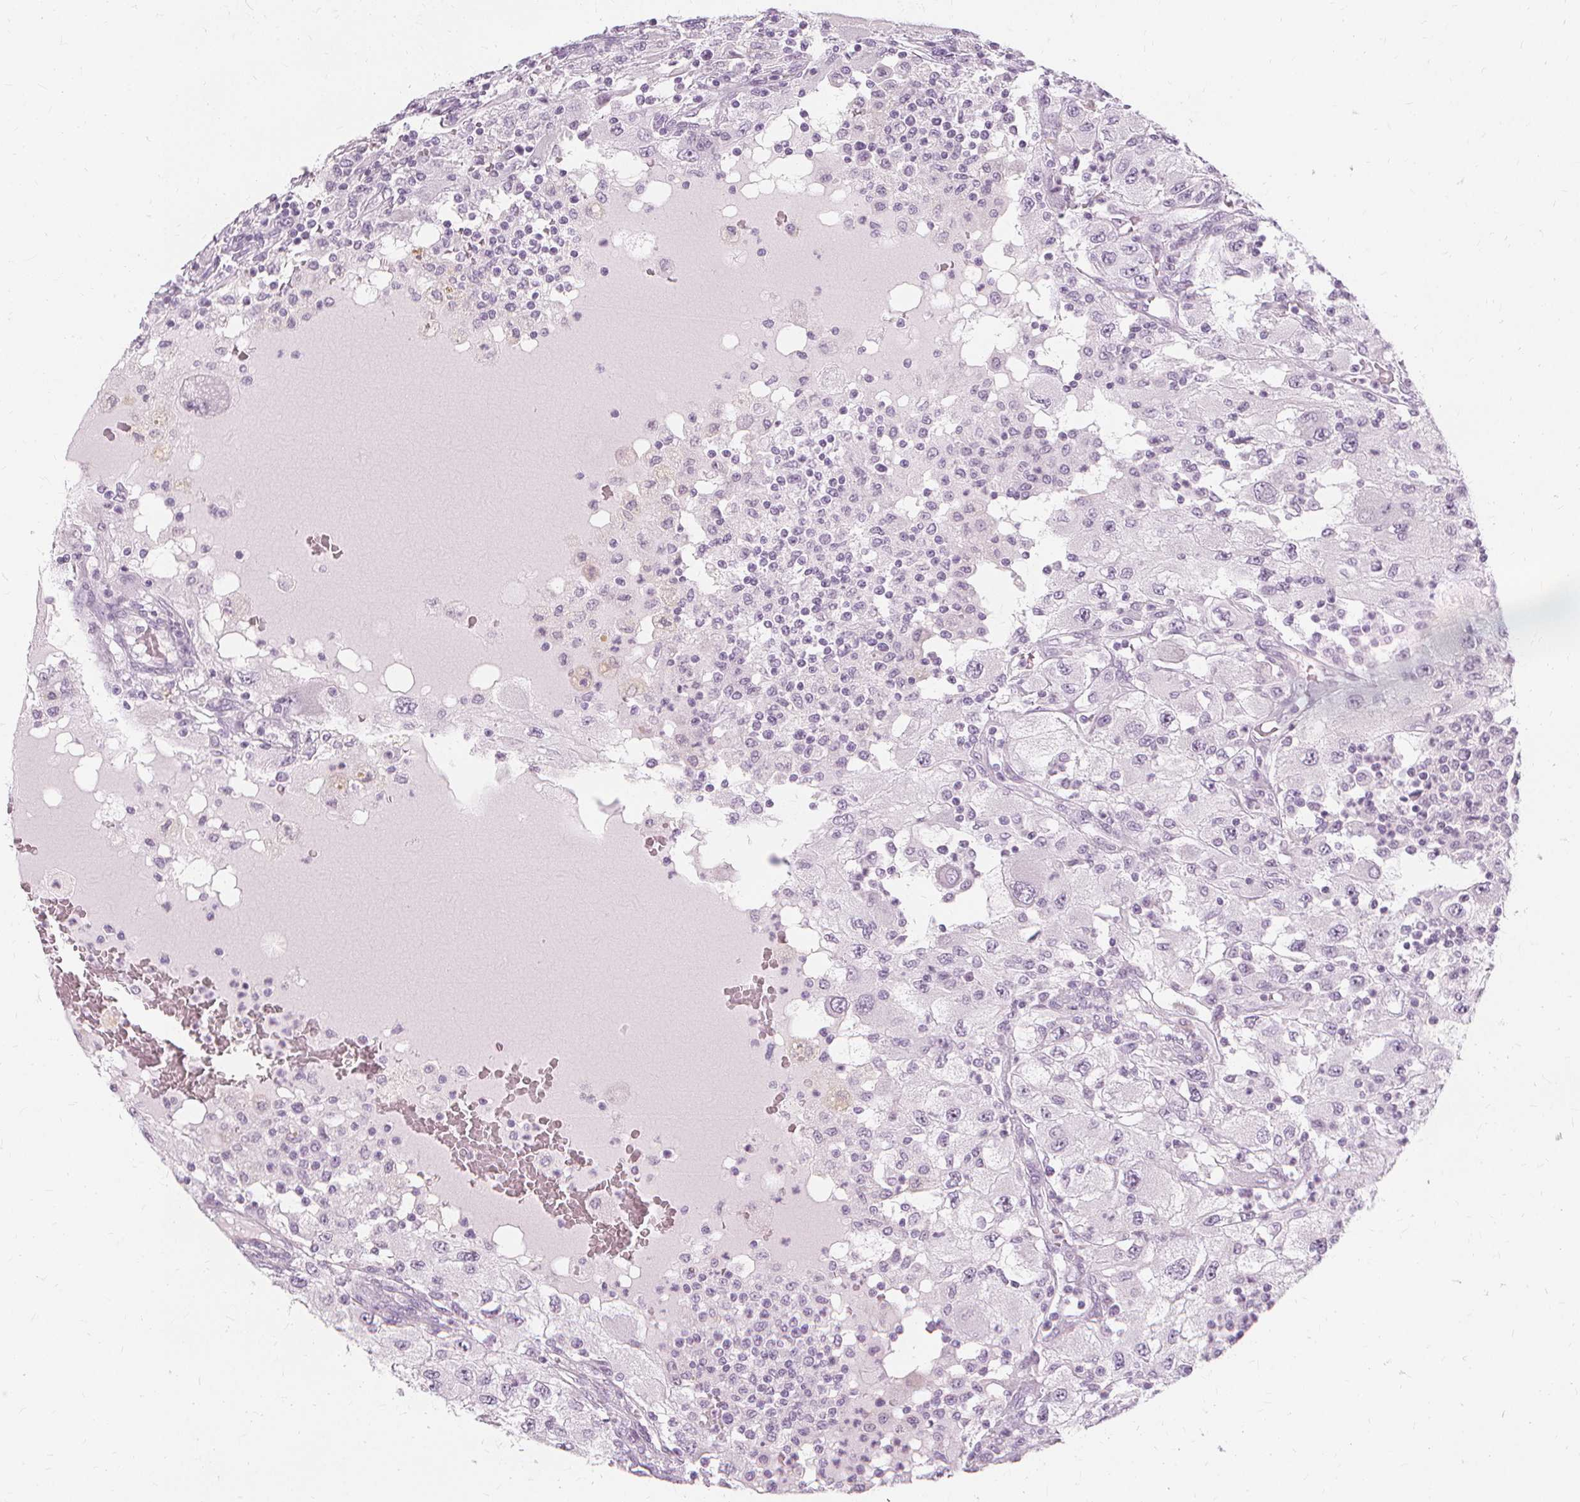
{"staining": {"intensity": "negative", "quantity": "none", "location": "none"}, "tissue": "renal cancer", "cell_type": "Tumor cells", "image_type": "cancer", "snomed": [{"axis": "morphology", "description": "Adenocarcinoma, NOS"}, {"axis": "topography", "description": "Kidney"}], "caption": "Tumor cells are negative for protein expression in human renal cancer.", "gene": "TFF1", "patient": {"sex": "female", "age": 67}}